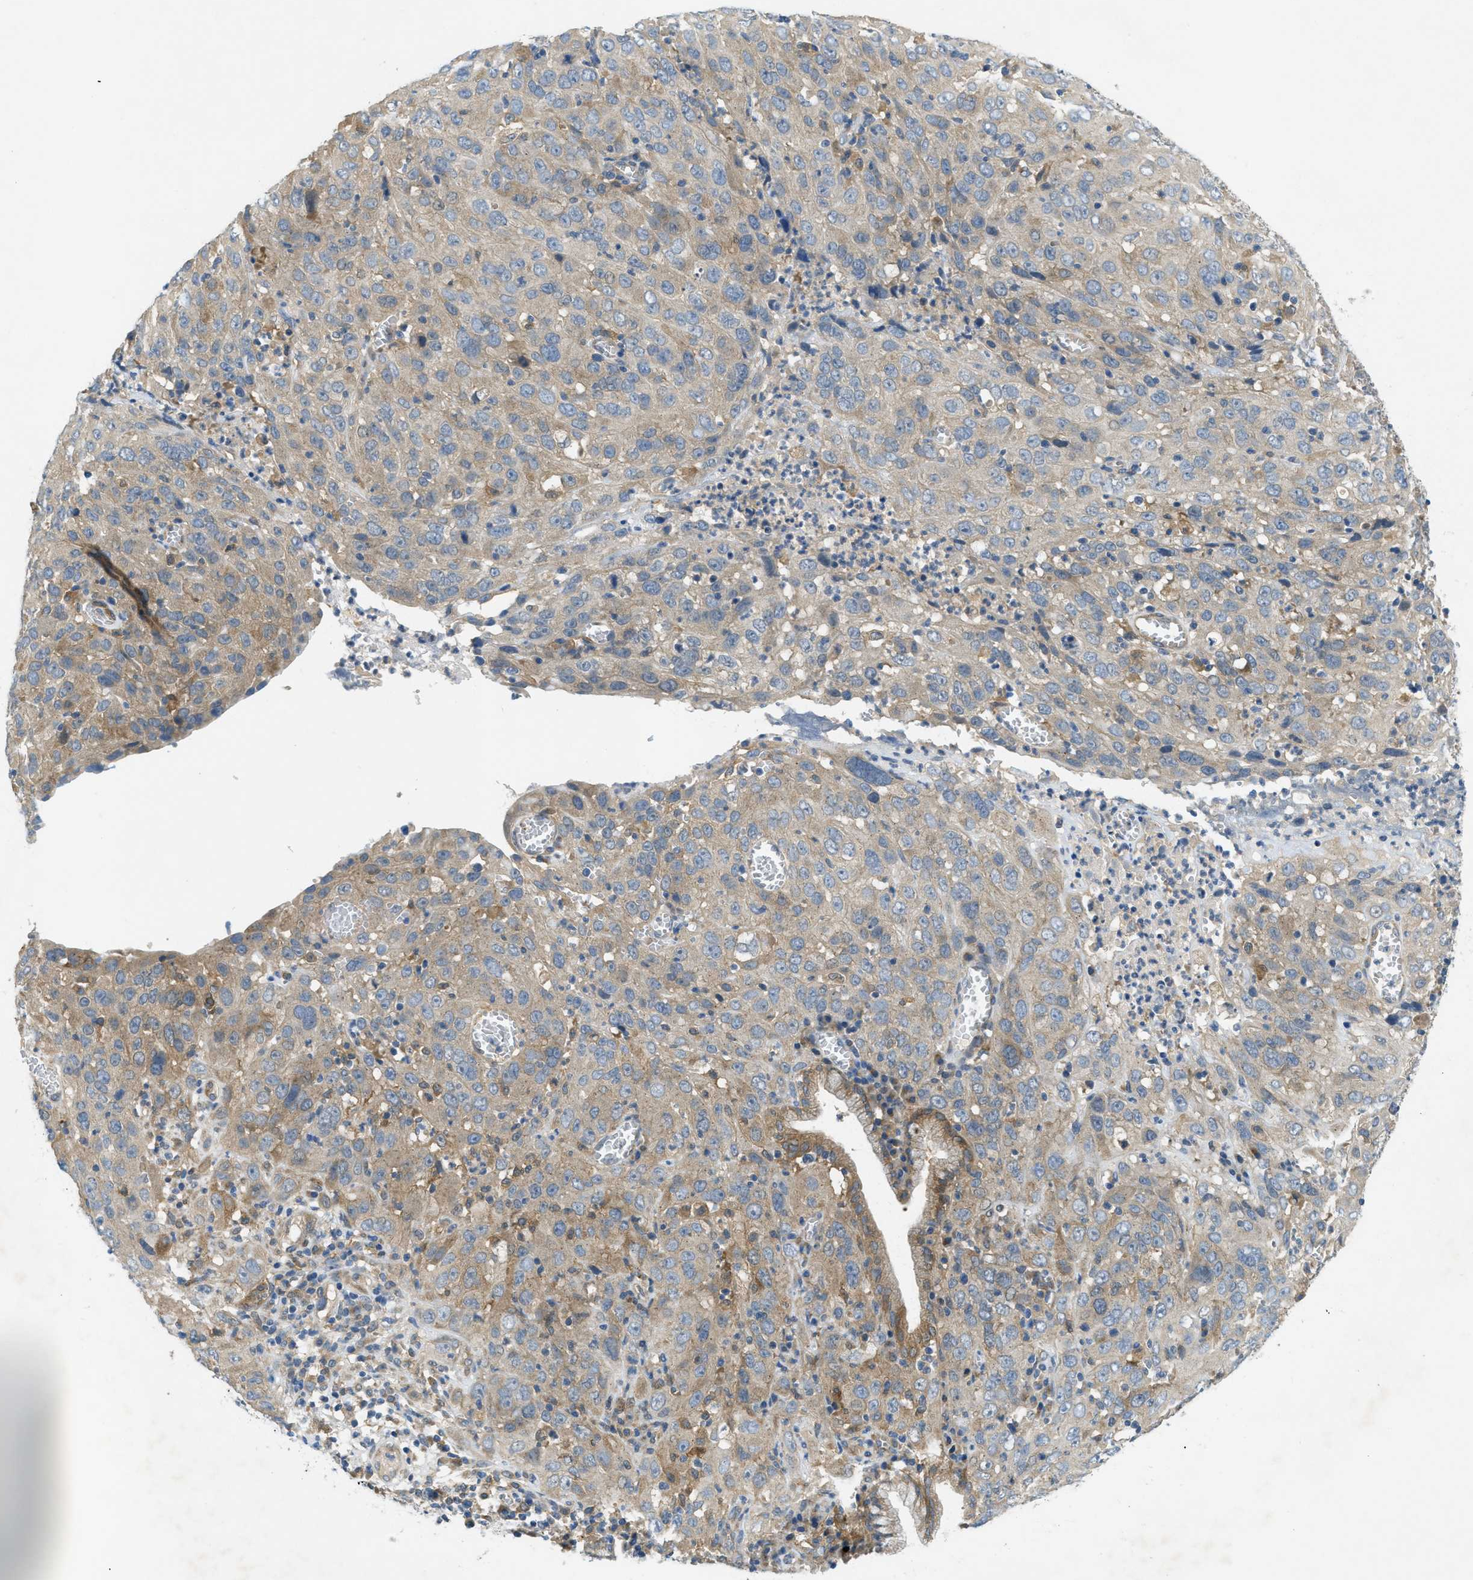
{"staining": {"intensity": "weak", "quantity": "<25%", "location": "cytoplasmic/membranous"}, "tissue": "cervical cancer", "cell_type": "Tumor cells", "image_type": "cancer", "snomed": [{"axis": "morphology", "description": "Squamous cell carcinoma, NOS"}, {"axis": "topography", "description": "Cervix"}], "caption": "Tumor cells show no significant protein expression in cervical squamous cell carcinoma. The staining was performed using DAB to visualize the protein expression in brown, while the nuclei were stained in blue with hematoxylin (Magnification: 20x).", "gene": "RIPK2", "patient": {"sex": "female", "age": 32}}